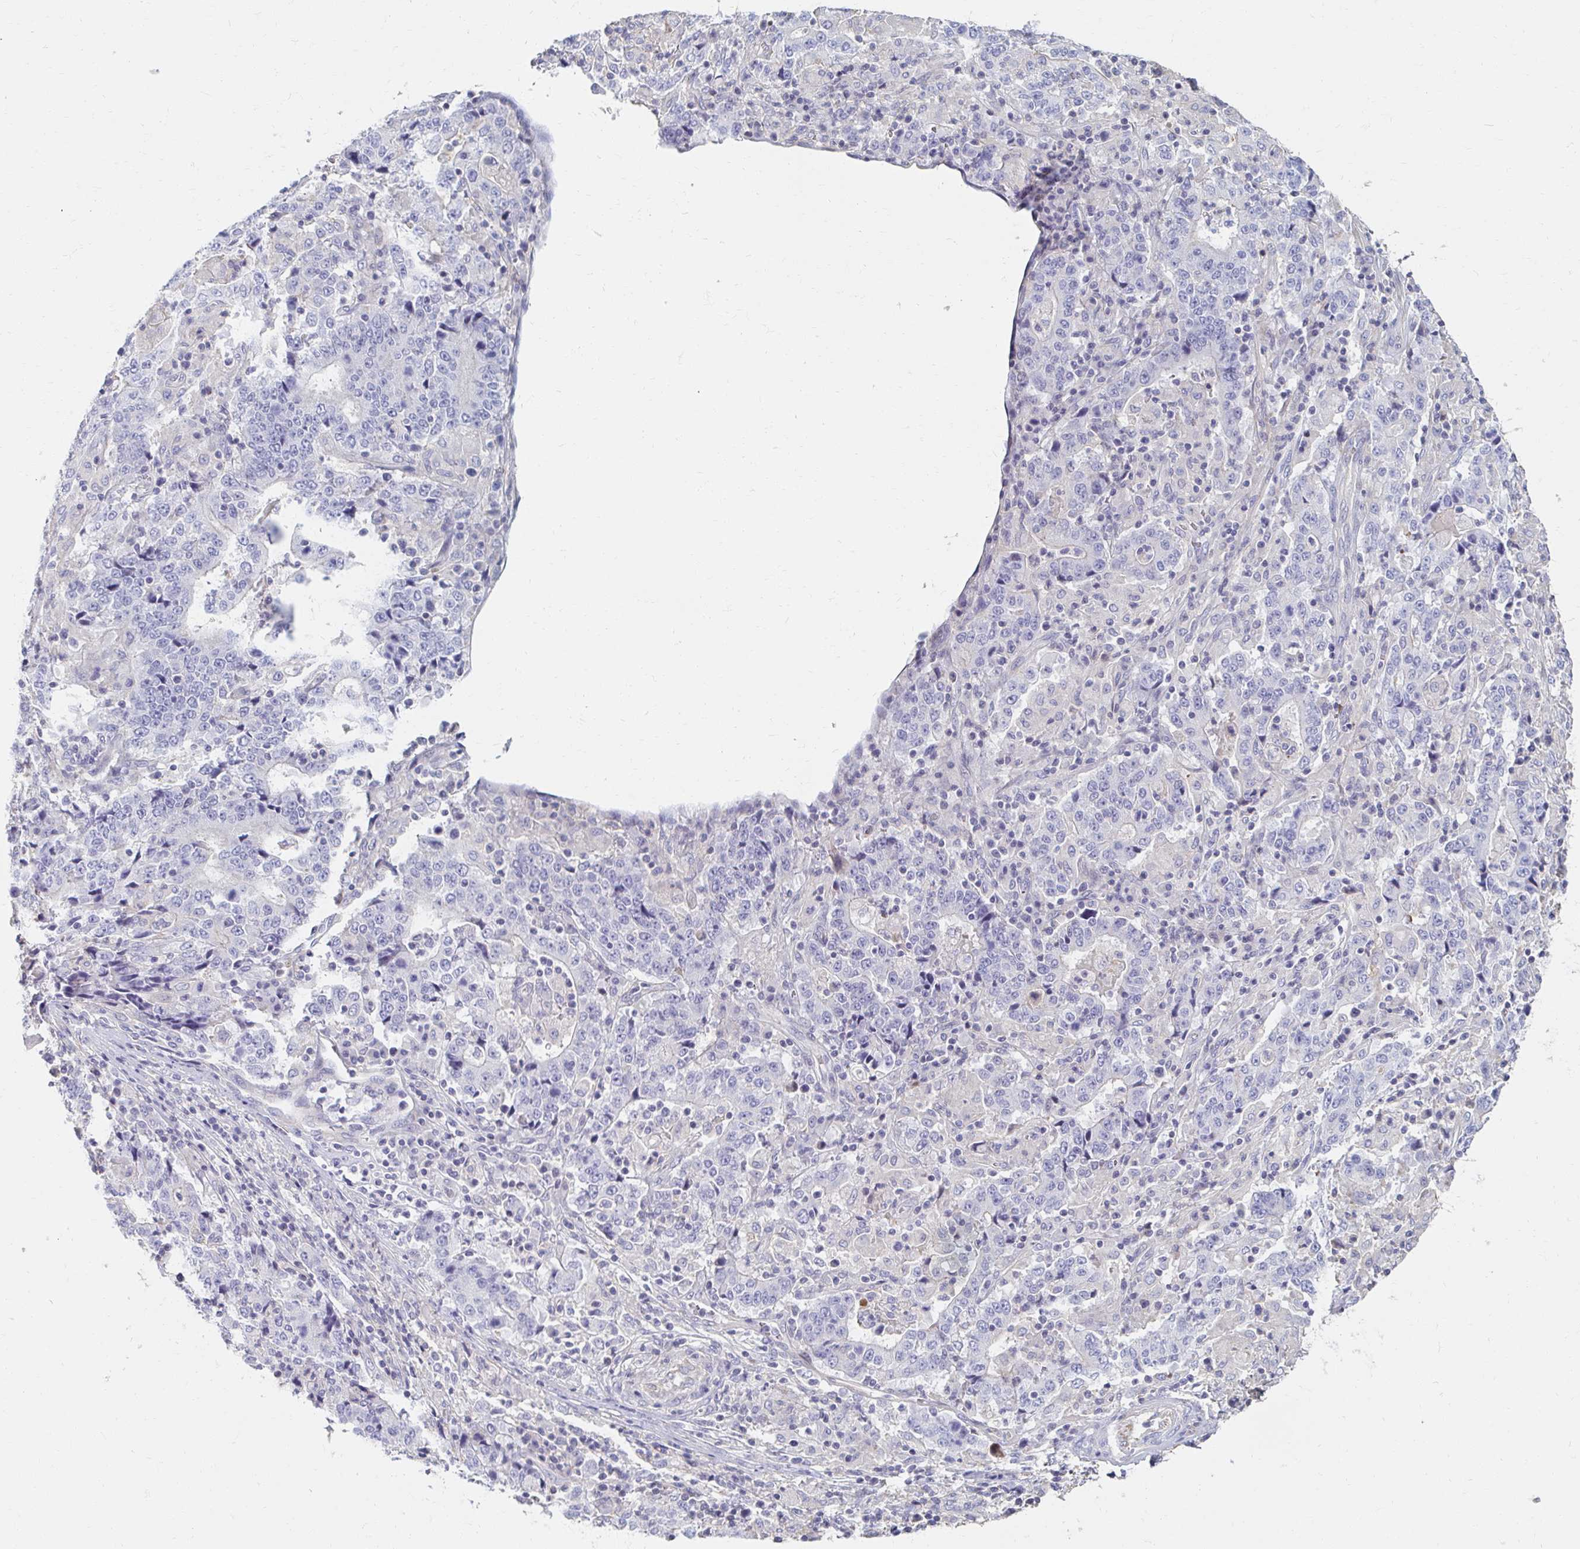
{"staining": {"intensity": "negative", "quantity": "none", "location": "none"}, "tissue": "stomach cancer", "cell_type": "Tumor cells", "image_type": "cancer", "snomed": [{"axis": "morphology", "description": "Normal tissue, NOS"}, {"axis": "morphology", "description": "Adenocarcinoma, NOS"}, {"axis": "topography", "description": "Stomach, upper"}, {"axis": "topography", "description": "Stomach"}], "caption": "Immunohistochemistry of adenocarcinoma (stomach) demonstrates no staining in tumor cells.", "gene": "MYLK2", "patient": {"sex": "male", "age": 59}}